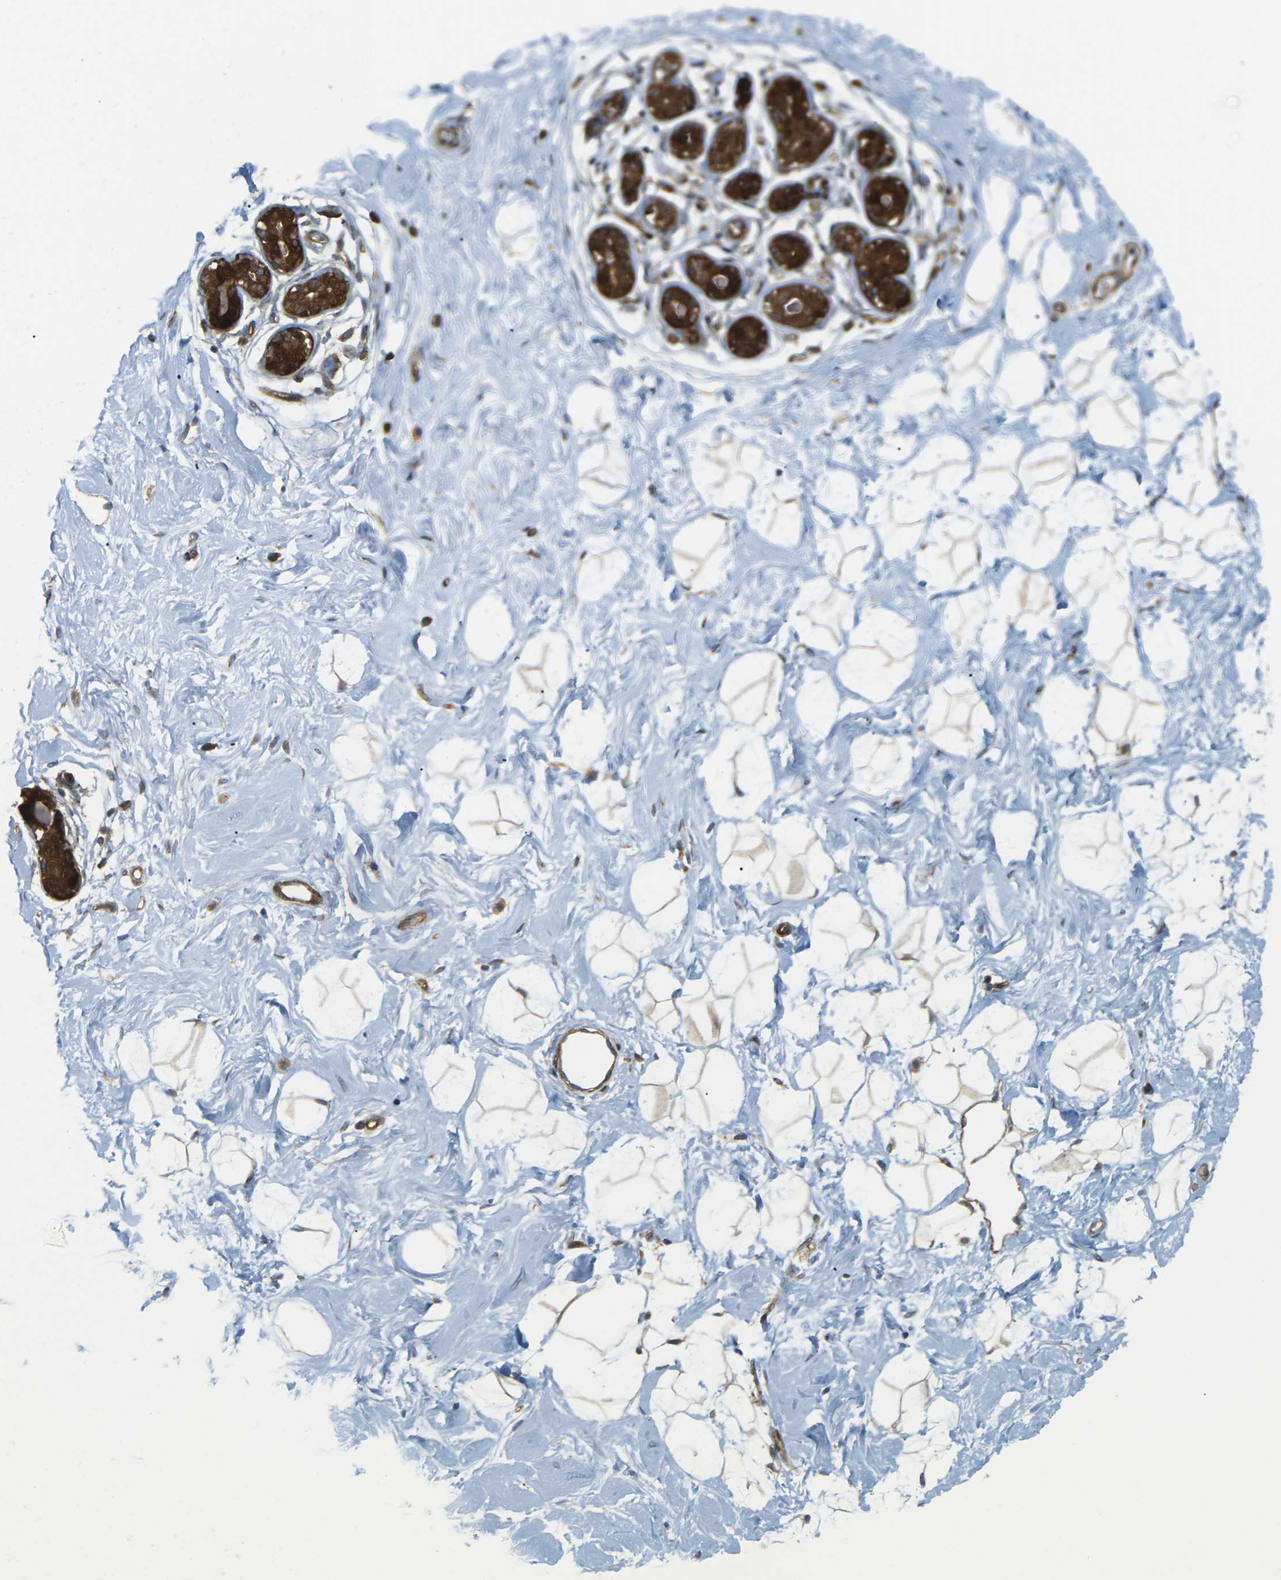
{"staining": {"intensity": "weak", "quantity": ">75%", "location": "cytoplasmic/membranous"}, "tissue": "breast", "cell_type": "Adipocytes", "image_type": "normal", "snomed": [{"axis": "morphology", "description": "Normal tissue, NOS"}, {"axis": "topography", "description": "Breast"}], "caption": "DAB immunohistochemical staining of unremarkable human breast shows weak cytoplasmic/membranous protein expression in approximately >75% of adipocytes.", "gene": "ROBO1", "patient": {"sex": "female", "age": 23}}